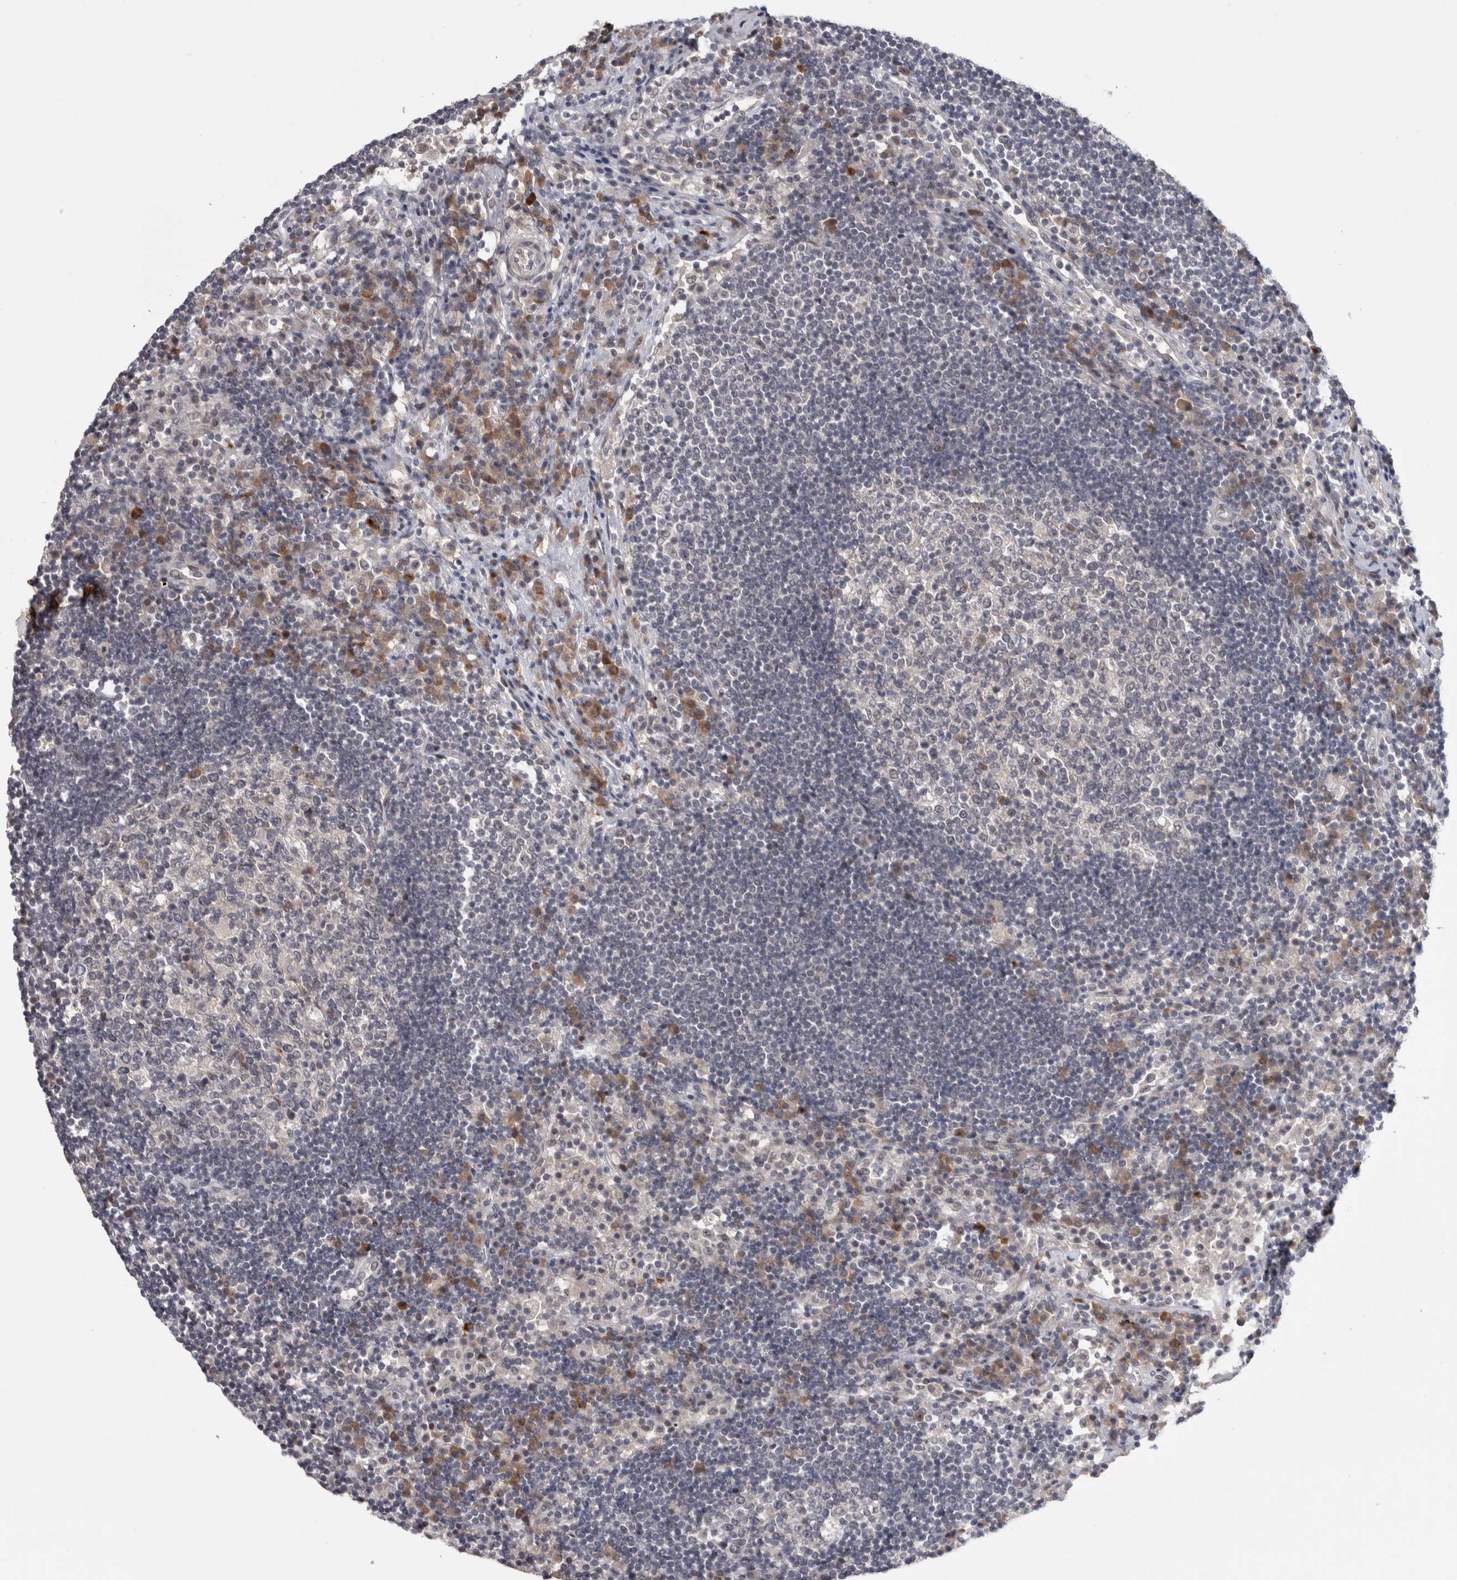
{"staining": {"intensity": "negative", "quantity": "none", "location": "none"}, "tissue": "lymph node", "cell_type": "Germinal center cells", "image_type": "normal", "snomed": [{"axis": "morphology", "description": "Normal tissue, NOS"}, {"axis": "topography", "description": "Lymph node"}], "caption": "This photomicrograph is of normal lymph node stained with immunohistochemistry to label a protein in brown with the nuclei are counter-stained blue. There is no staining in germinal center cells.", "gene": "ASPN", "patient": {"sex": "female", "age": 53}}